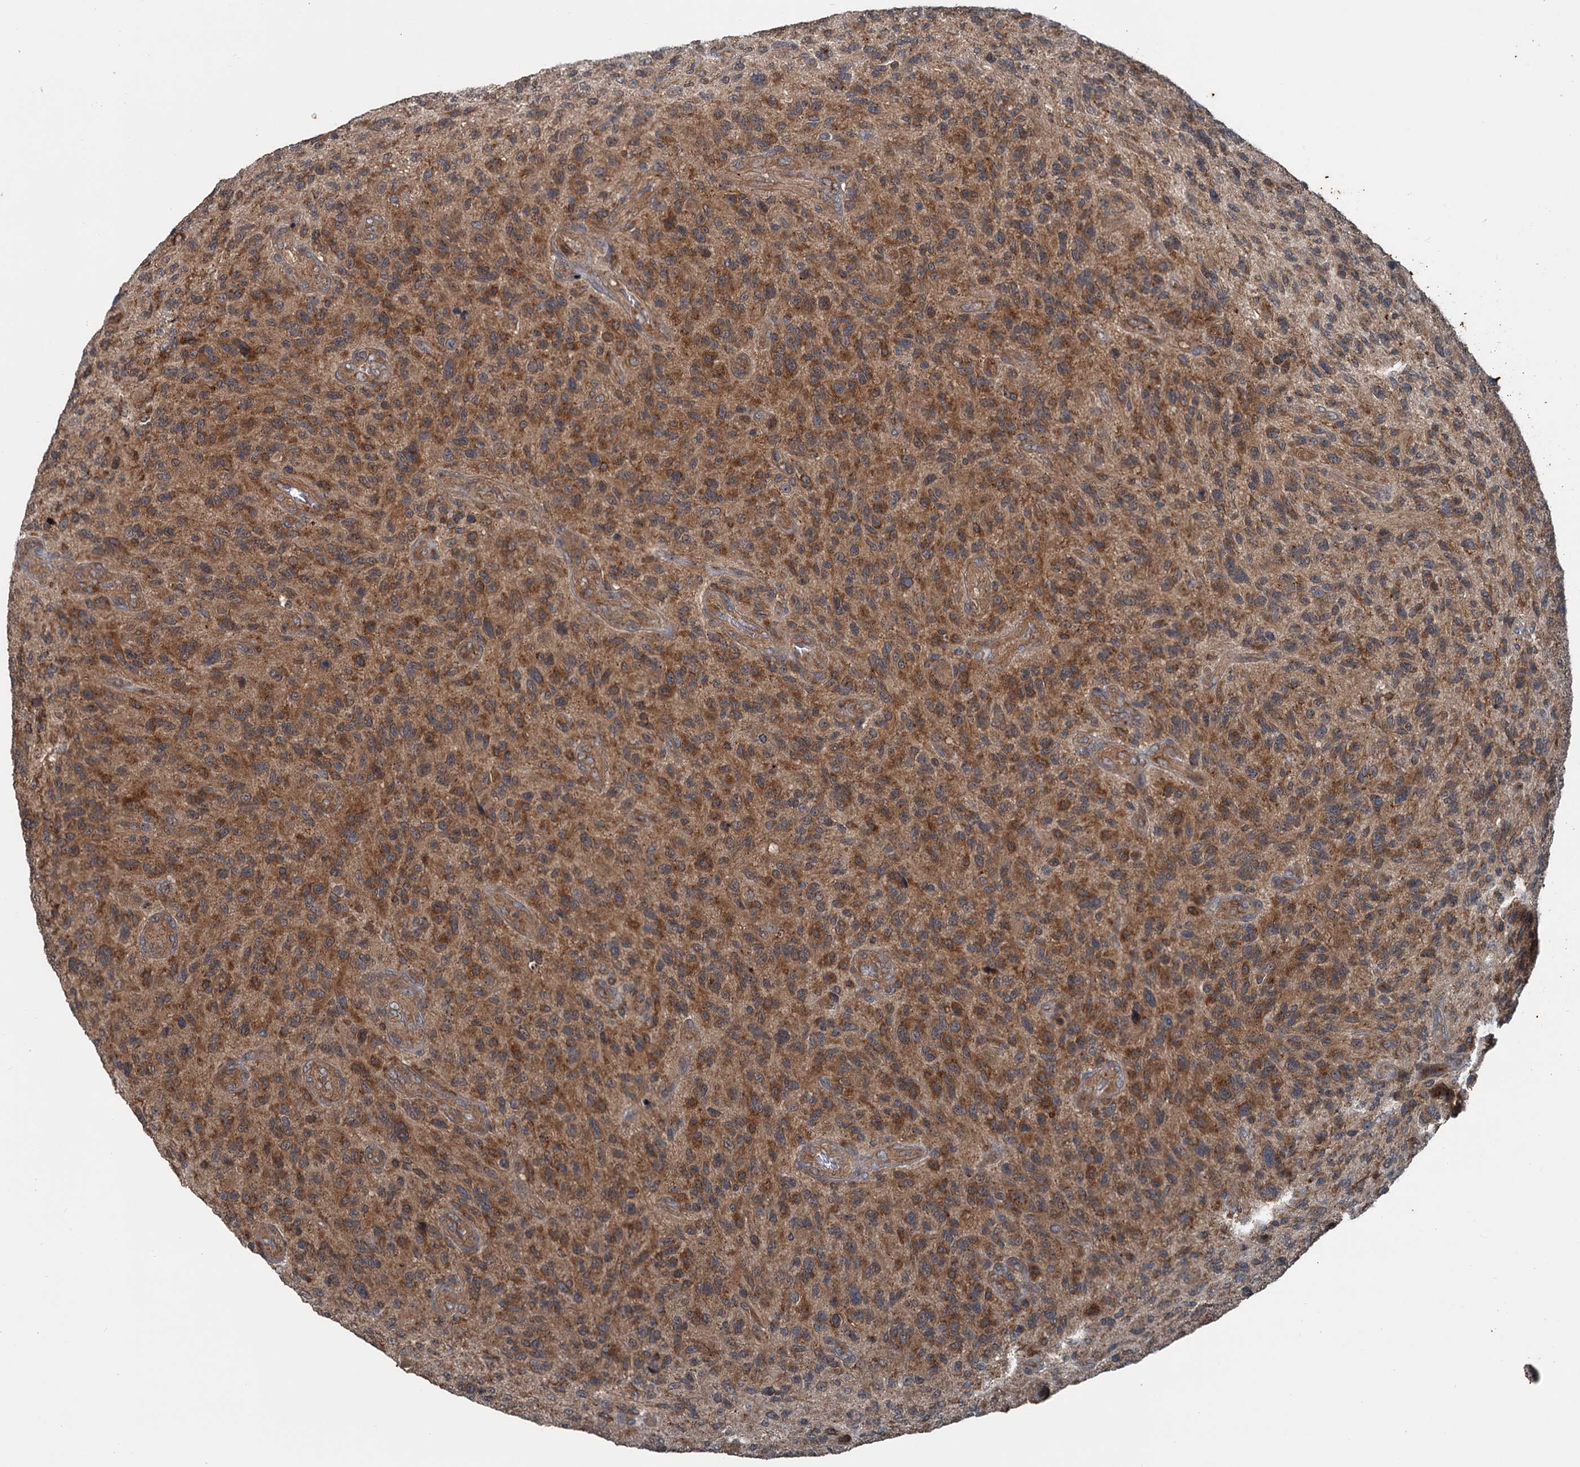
{"staining": {"intensity": "strong", "quantity": ">75%", "location": "cytoplasmic/membranous"}, "tissue": "glioma", "cell_type": "Tumor cells", "image_type": "cancer", "snomed": [{"axis": "morphology", "description": "Glioma, malignant, High grade"}, {"axis": "topography", "description": "Brain"}], "caption": "Glioma stained with IHC exhibits strong cytoplasmic/membranous staining in about >75% of tumor cells.", "gene": "TEDC1", "patient": {"sex": "male", "age": 47}}